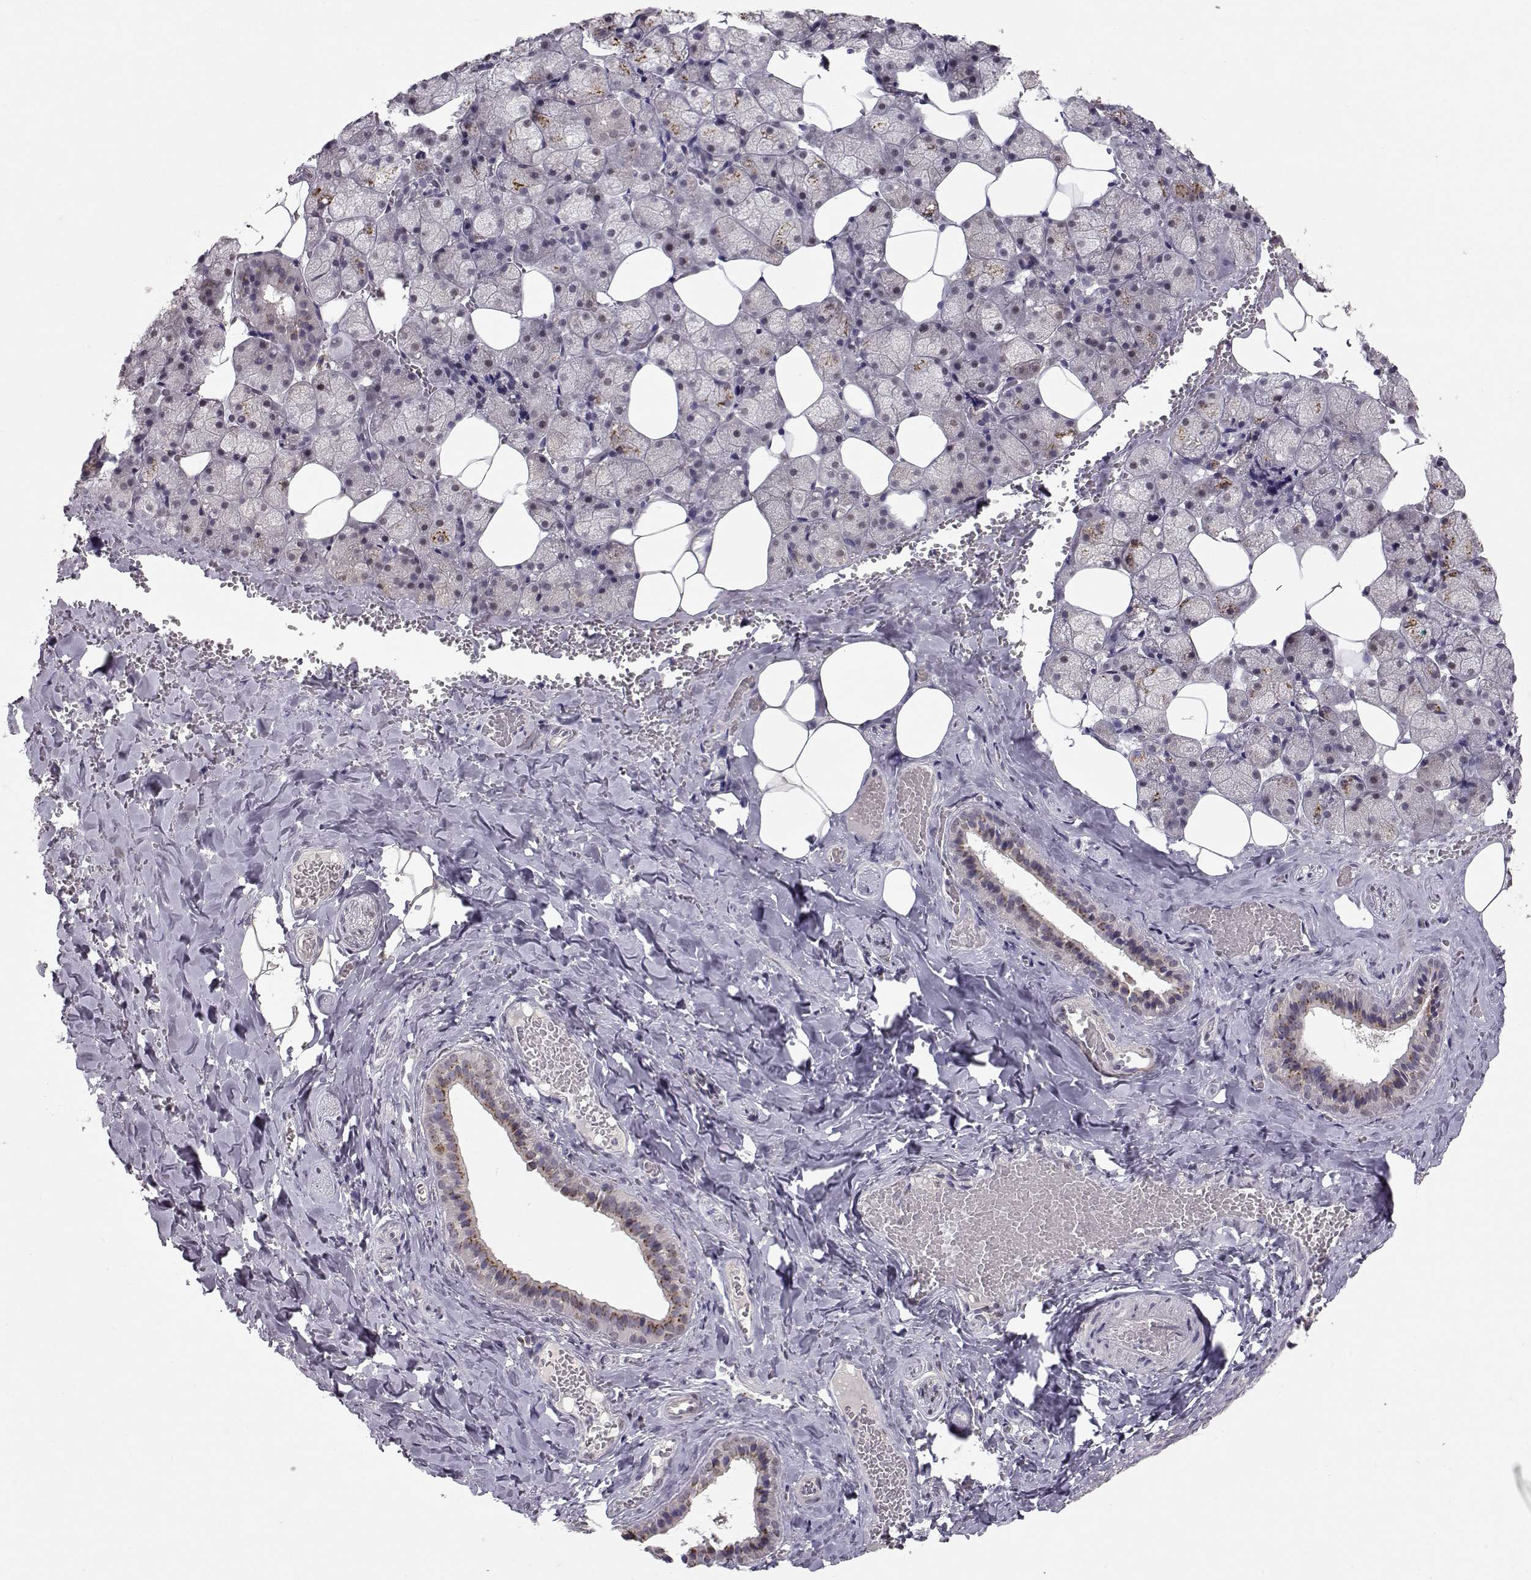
{"staining": {"intensity": "moderate", "quantity": "<25%", "location": "cytoplasmic/membranous,nuclear"}, "tissue": "salivary gland", "cell_type": "Glandular cells", "image_type": "normal", "snomed": [{"axis": "morphology", "description": "Normal tissue, NOS"}, {"axis": "topography", "description": "Salivary gland"}], "caption": "IHC staining of benign salivary gland, which exhibits low levels of moderate cytoplasmic/membranous,nuclear expression in about <25% of glandular cells indicating moderate cytoplasmic/membranous,nuclear protein staining. The staining was performed using DAB (3,3'-diaminobenzidine) (brown) for protein detection and nuclei were counterstained in hematoxylin (blue).", "gene": "CDK4", "patient": {"sex": "male", "age": 38}}